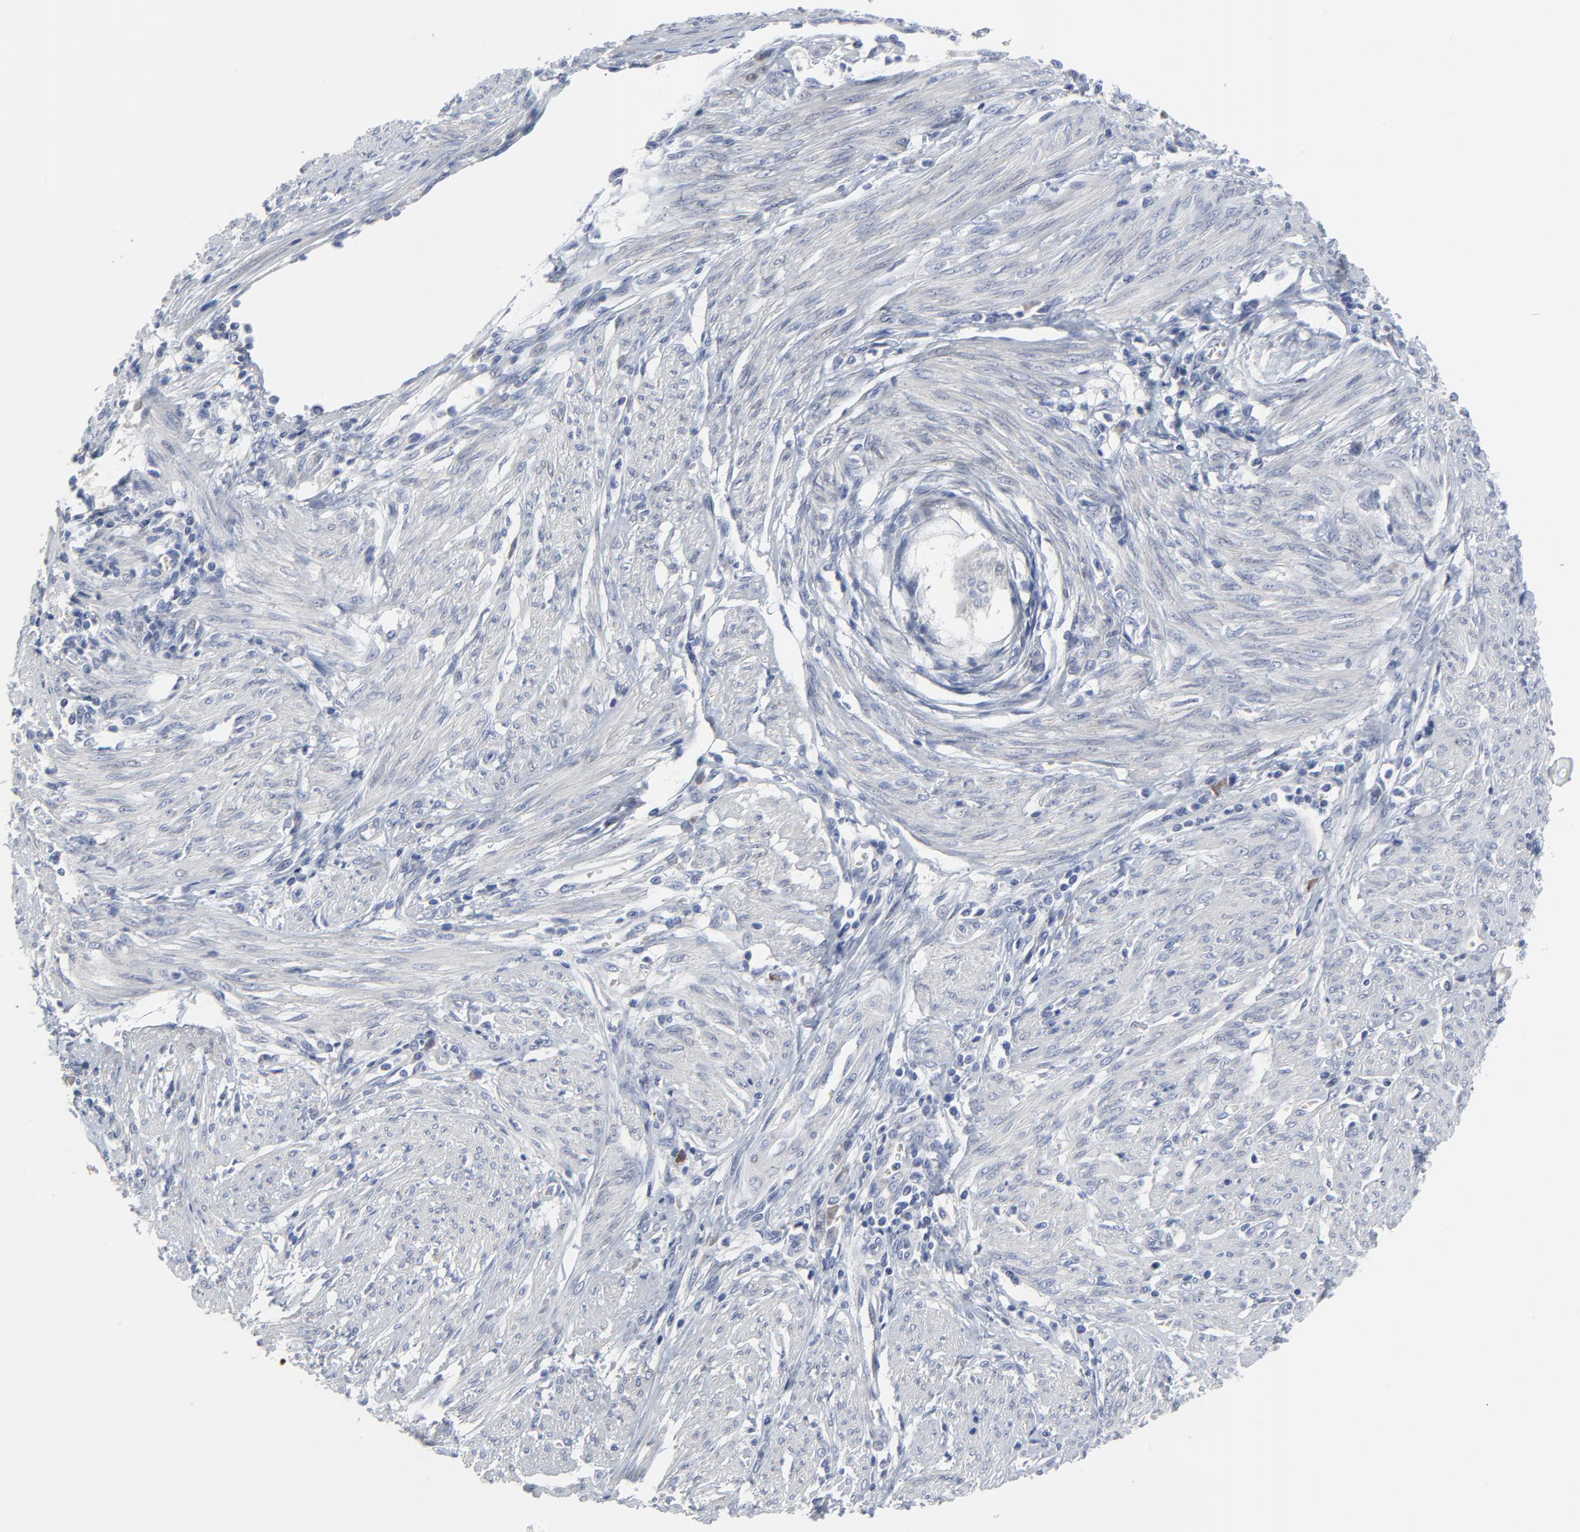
{"staining": {"intensity": "negative", "quantity": "none", "location": "none"}, "tissue": "endometrial cancer", "cell_type": "Tumor cells", "image_type": "cancer", "snomed": [{"axis": "morphology", "description": "Adenocarcinoma, NOS"}, {"axis": "topography", "description": "Endometrium"}], "caption": "This is an immunohistochemistry histopathology image of human adenocarcinoma (endometrial). There is no expression in tumor cells.", "gene": "NLGN3", "patient": {"sex": "female", "age": 75}}